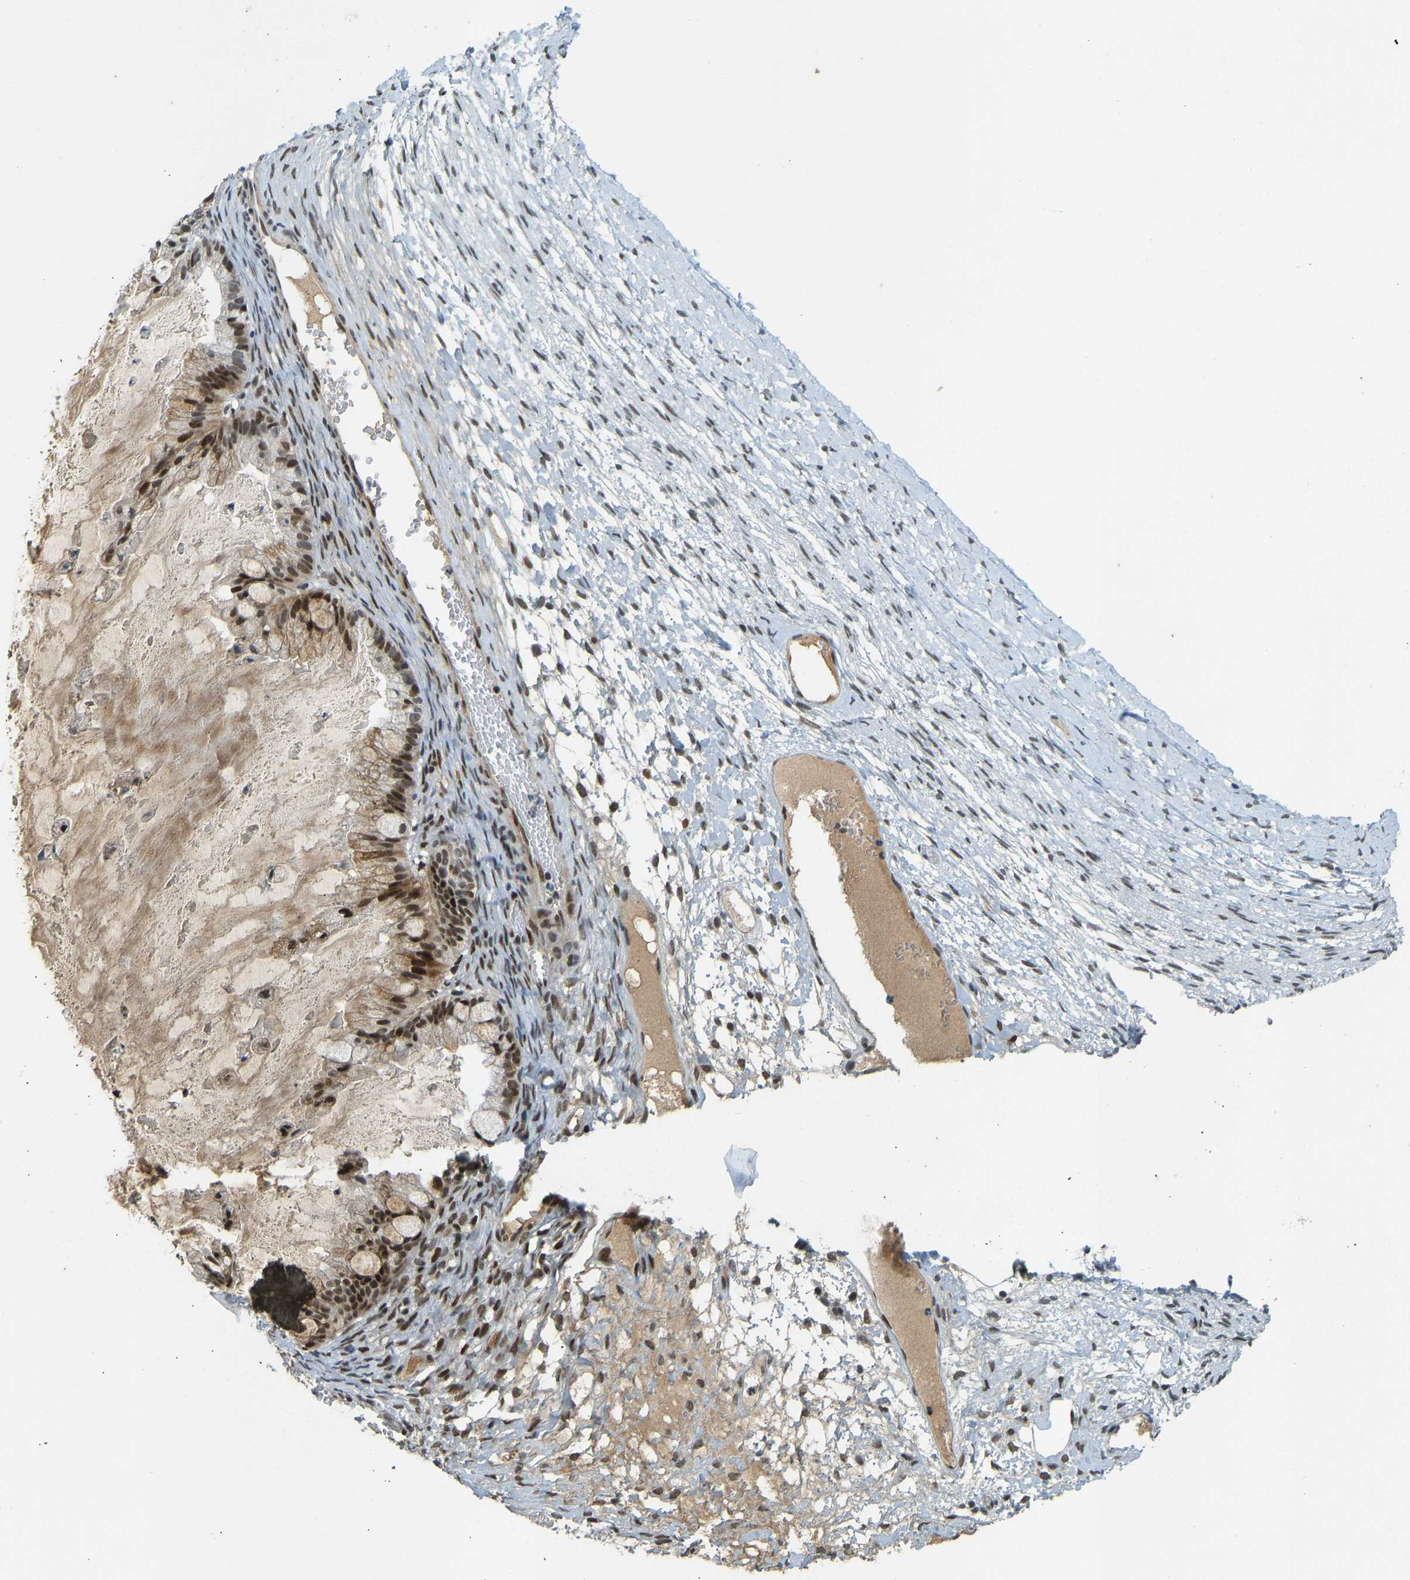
{"staining": {"intensity": "strong", "quantity": ">75%", "location": "nuclear"}, "tissue": "ovarian cancer", "cell_type": "Tumor cells", "image_type": "cancer", "snomed": [{"axis": "morphology", "description": "Cystadenocarcinoma, mucinous, NOS"}, {"axis": "topography", "description": "Ovary"}], "caption": "Immunohistochemistry (DAB) staining of human ovarian cancer (mucinous cystadenocarcinoma) exhibits strong nuclear protein positivity in approximately >75% of tumor cells. The staining is performed using DAB brown chromogen to label protein expression. The nuclei are counter-stained blue using hematoxylin.", "gene": "FOXK1", "patient": {"sex": "female", "age": 57}}